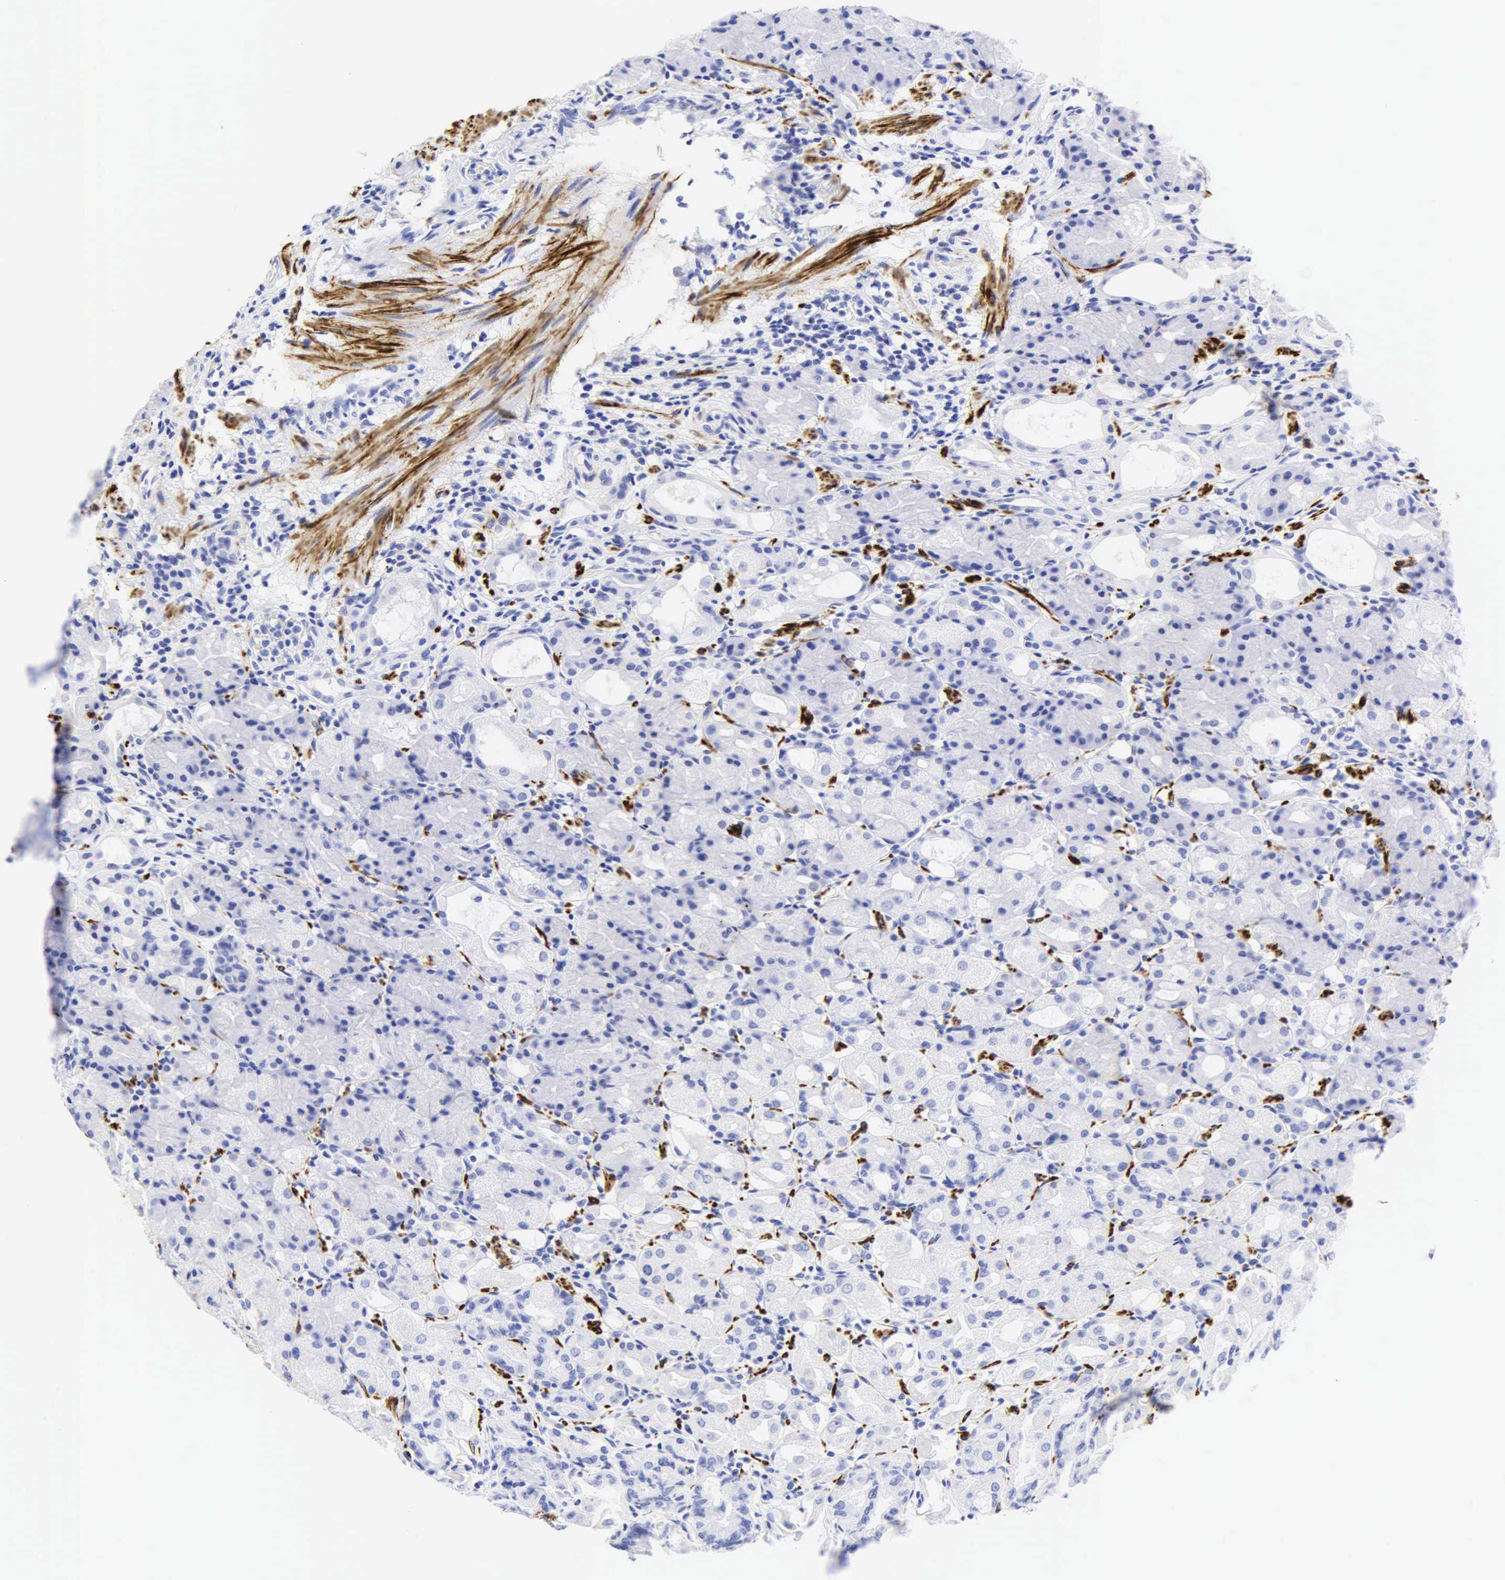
{"staining": {"intensity": "negative", "quantity": "none", "location": "none"}, "tissue": "stomach", "cell_type": "Glandular cells", "image_type": "normal", "snomed": [{"axis": "morphology", "description": "Normal tissue, NOS"}, {"axis": "topography", "description": "Stomach, upper"}], "caption": "Protein analysis of normal stomach demonstrates no significant positivity in glandular cells.", "gene": "DES", "patient": {"sex": "female", "age": 75}}